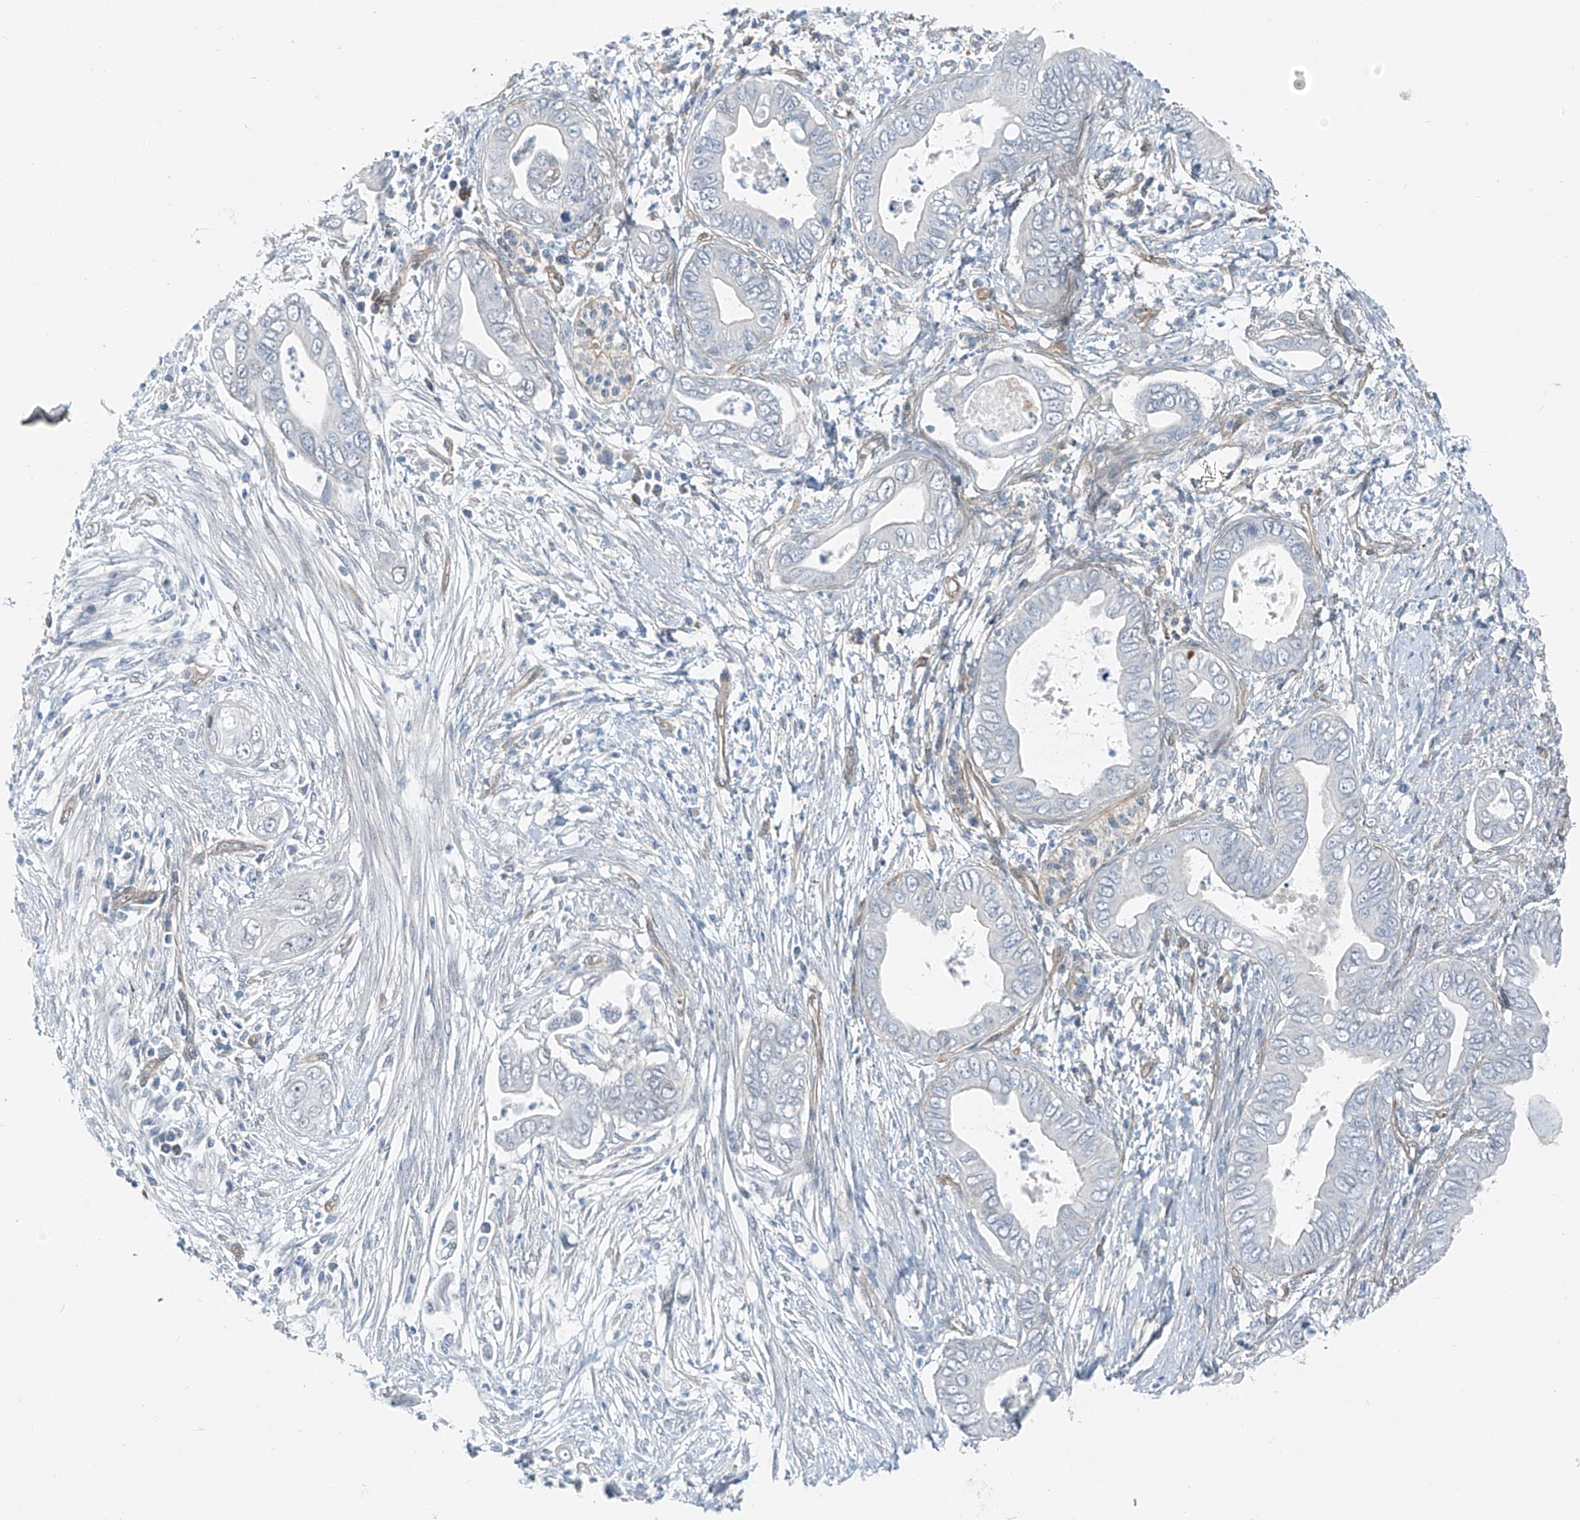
{"staining": {"intensity": "negative", "quantity": "none", "location": "none"}, "tissue": "pancreatic cancer", "cell_type": "Tumor cells", "image_type": "cancer", "snomed": [{"axis": "morphology", "description": "Adenocarcinoma, NOS"}, {"axis": "topography", "description": "Pancreas"}], "caption": "The photomicrograph shows no significant staining in tumor cells of pancreatic cancer.", "gene": "TNS2", "patient": {"sex": "male", "age": 75}}